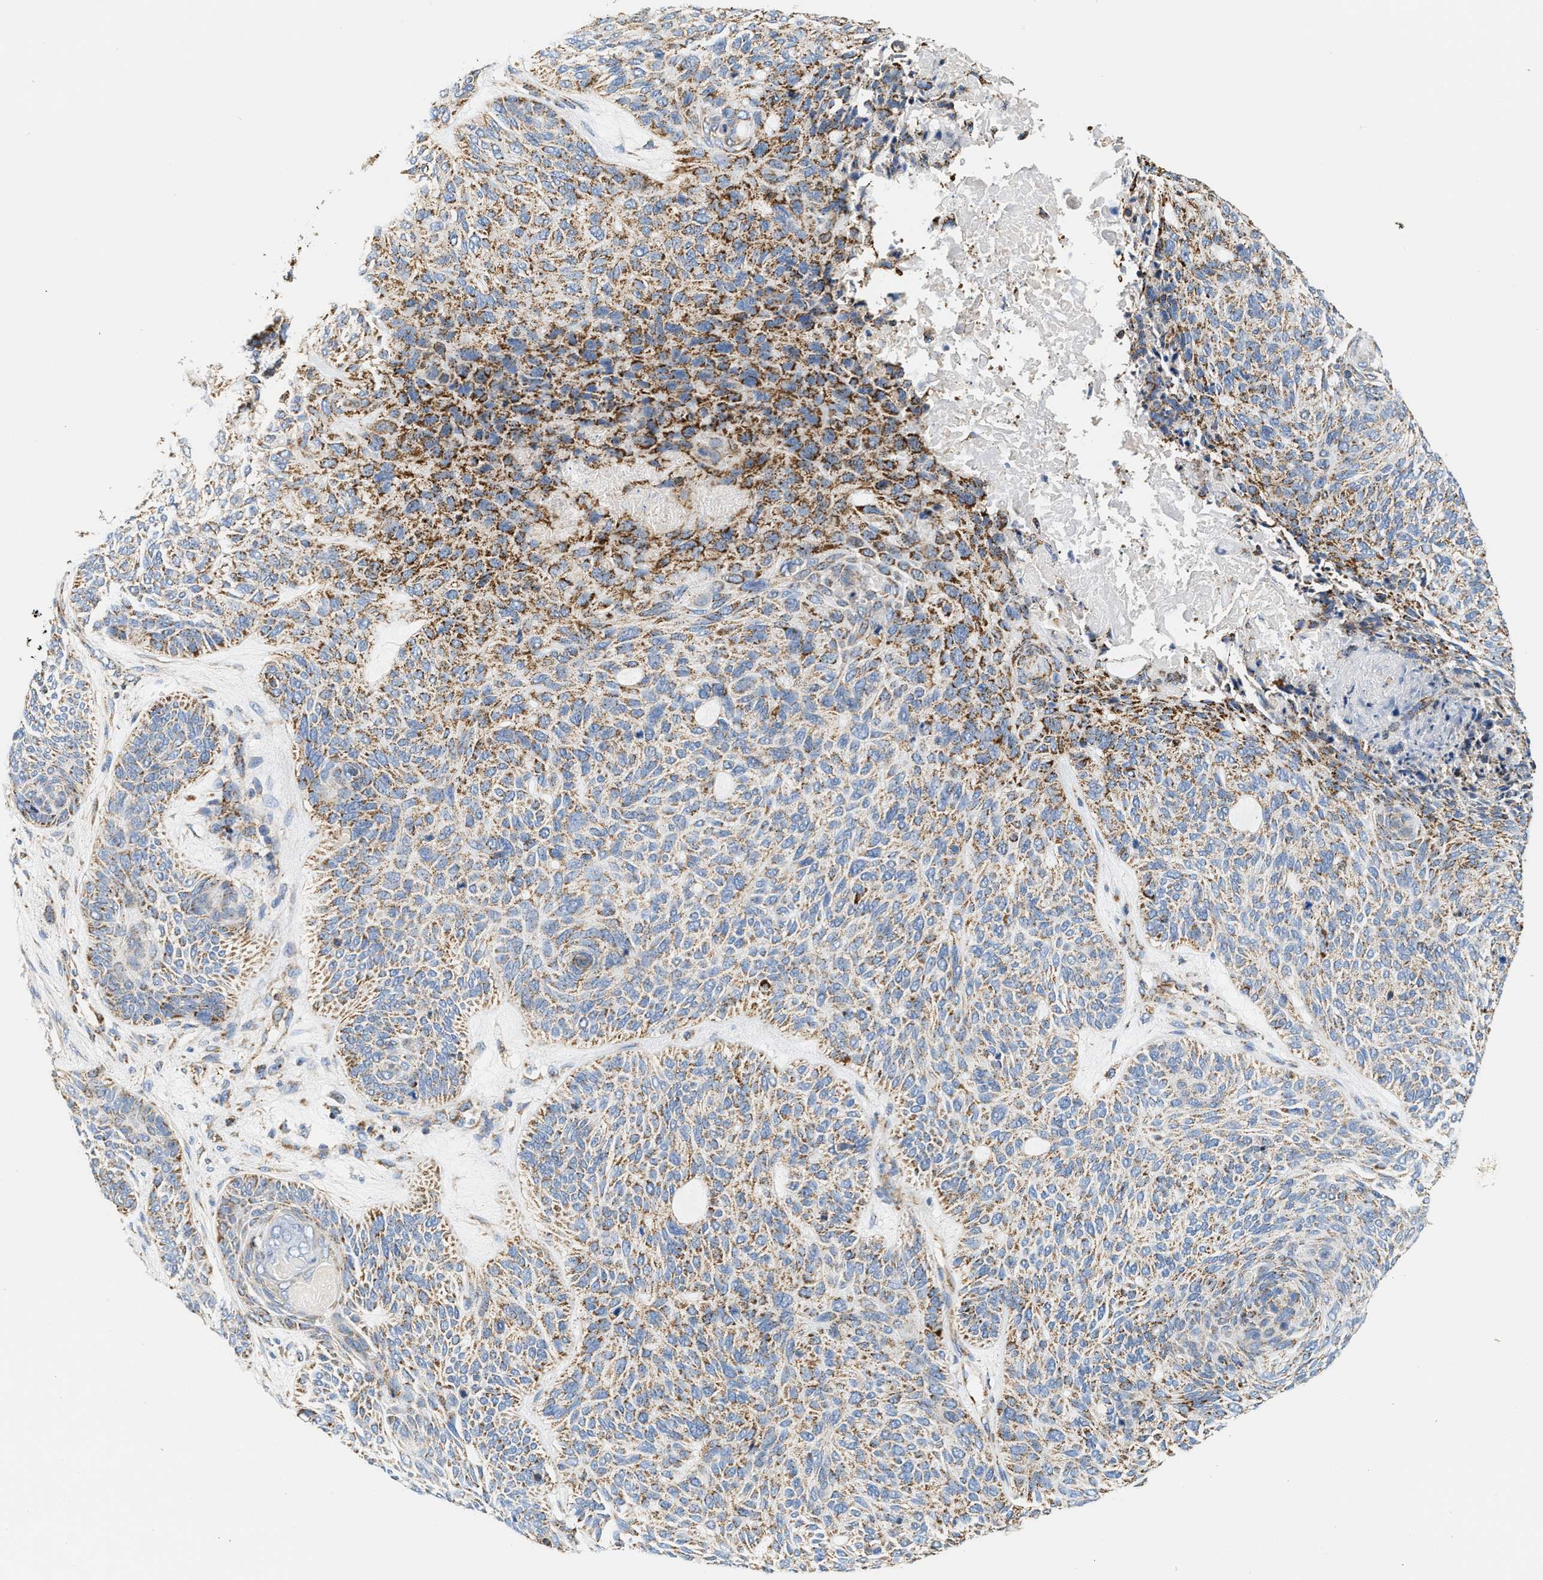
{"staining": {"intensity": "moderate", "quantity": "25%-75%", "location": "cytoplasmic/membranous"}, "tissue": "skin cancer", "cell_type": "Tumor cells", "image_type": "cancer", "snomed": [{"axis": "morphology", "description": "Basal cell carcinoma"}, {"axis": "topography", "description": "Skin"}], "caption": "Human basal cell carcinoma (skin) stained with a brown dye reveals moderate cytoplasmic/membranous positive staining in approximately 25%-75% of tumor cells.", "gene": "SHMT2", "patient": {"sex": "male", "age": 55}}